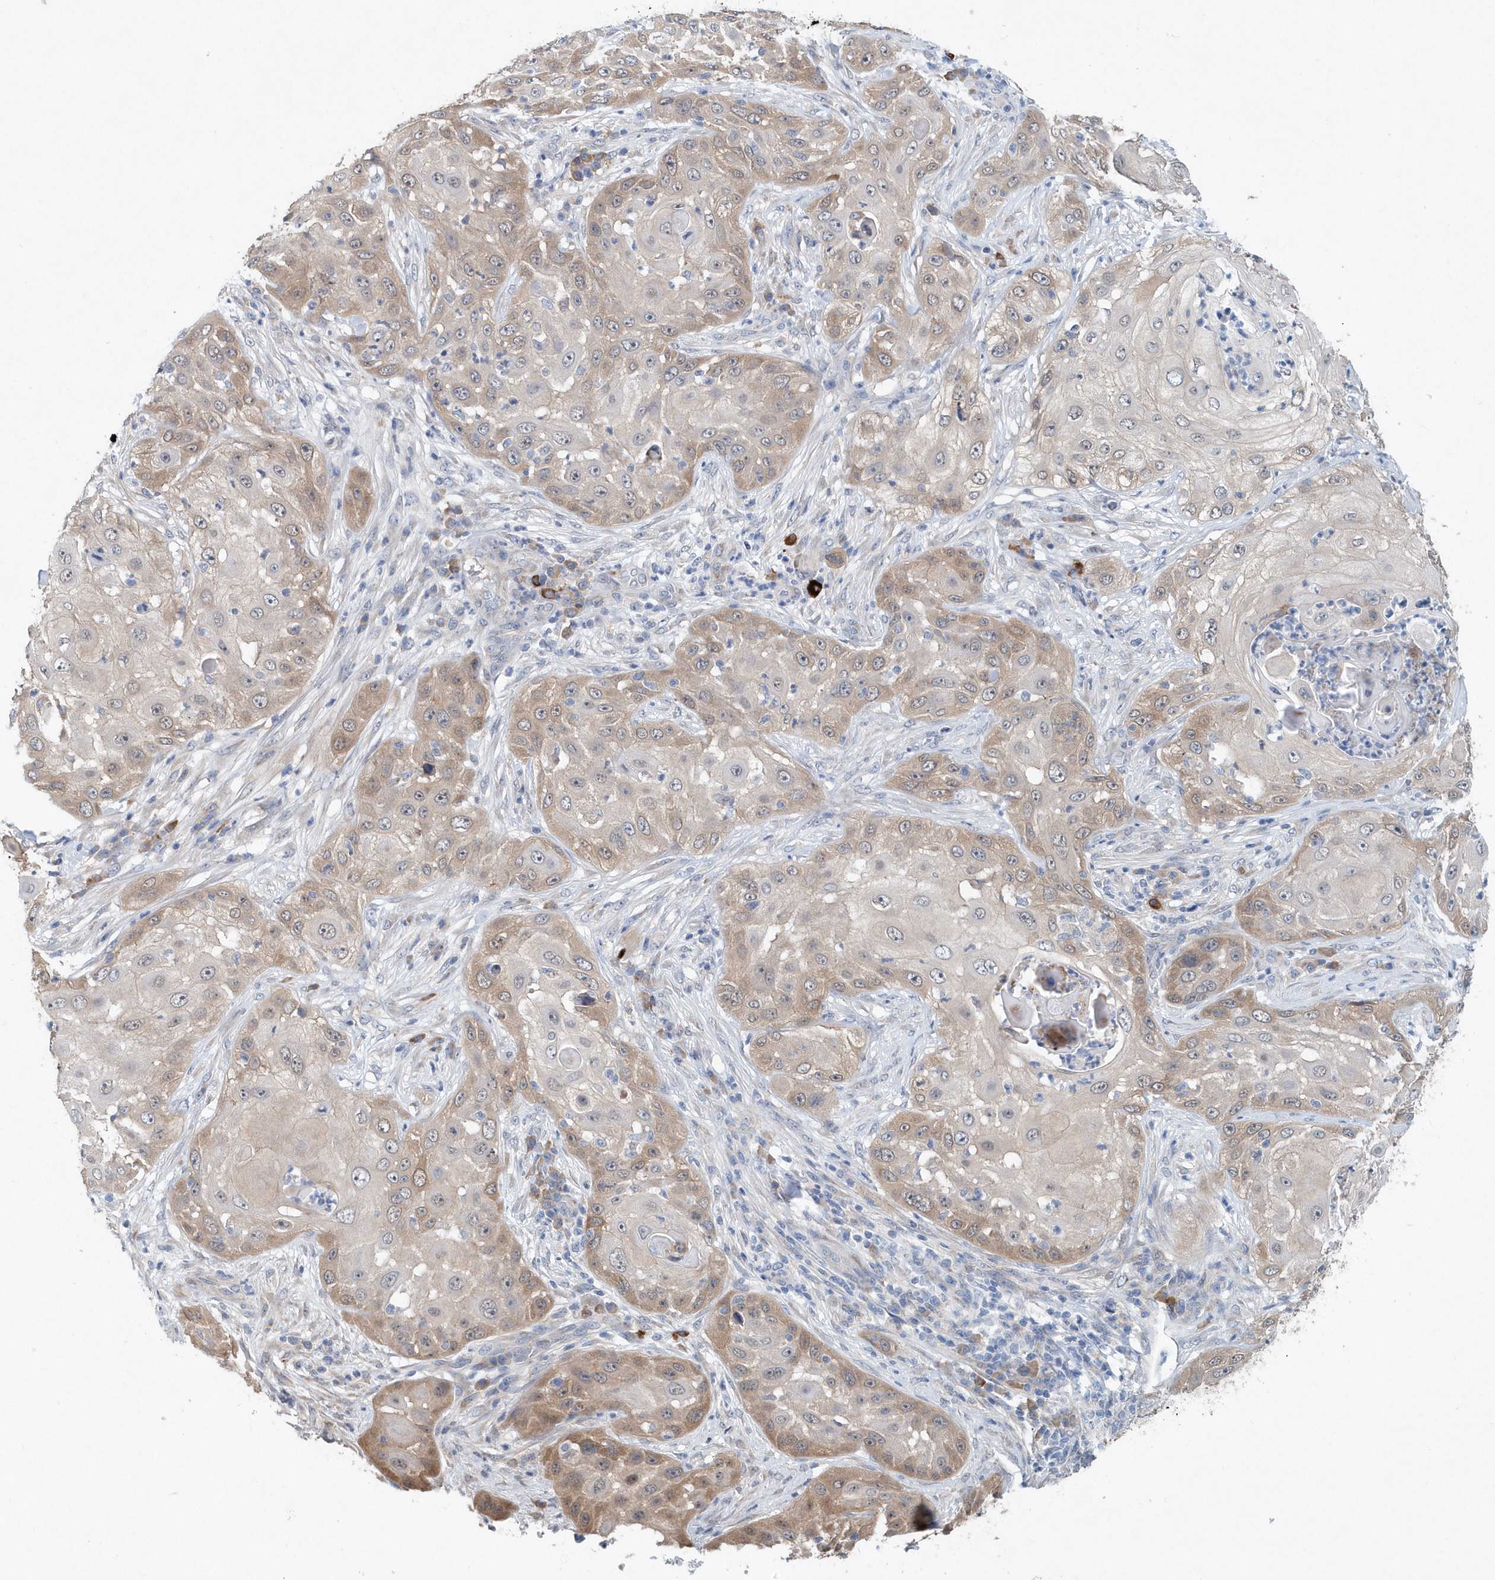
{"staining": {"intensity": "weak", "quantity": ">75%", "location": "cytoplasmic/membranous"}, "tissue": "skin cancer", "cell_type": "Tumor cells", "image_type": "cancer", "snomed": [{"axis": "morphology", "description": "Squamous cell carcinoma, NOS"}, {"axis": "topography", "description": "Skin"}], "caption": "Human skin cancer (squamous cell carcinoma) stained for a protein (brown) reveals weak cytoplasmic/membranous positive positivity in about >75% of tumor cells.", "gene": "PFN2", "patient": {"sex": "female", "age": 44}}